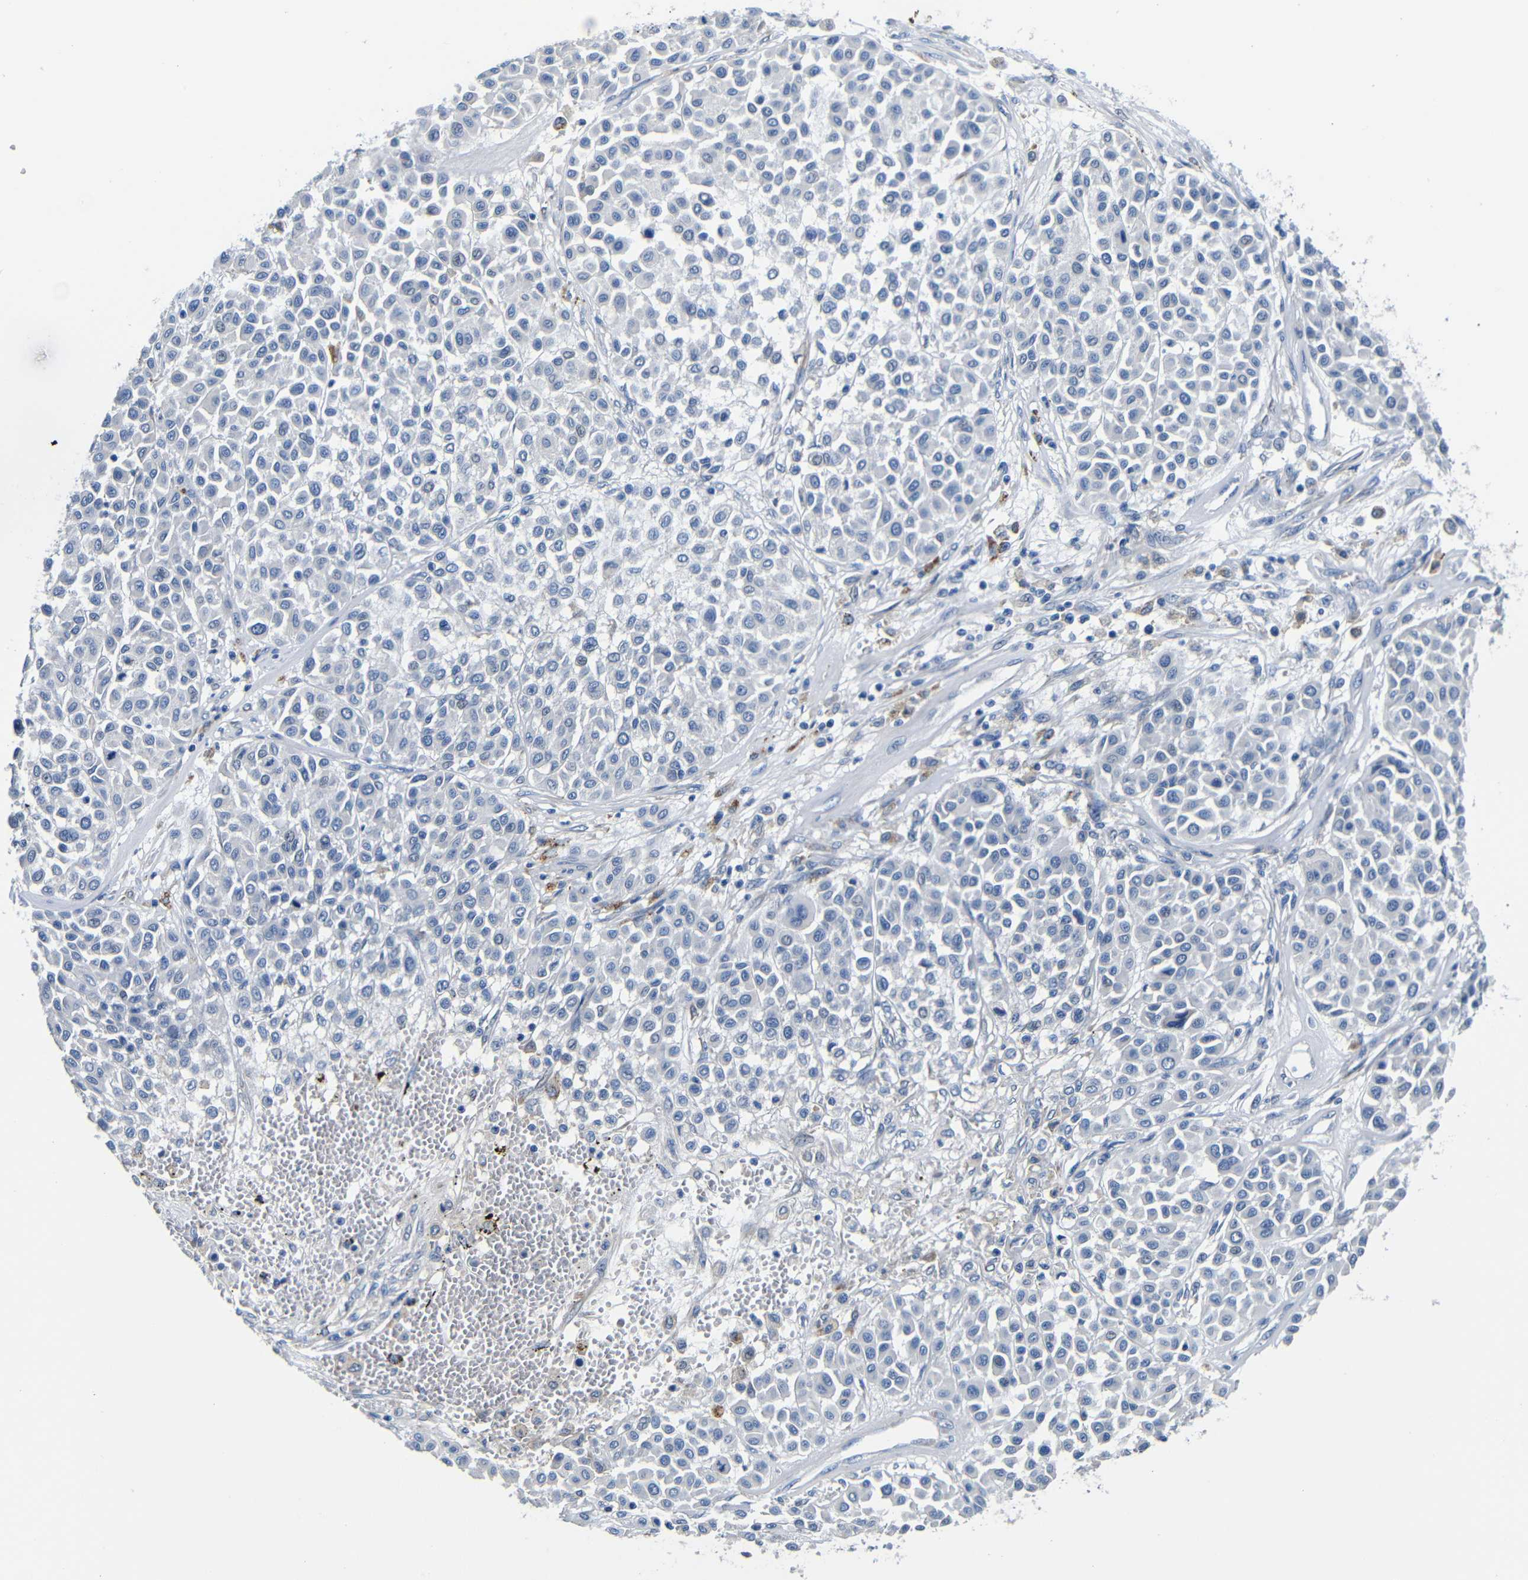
{"staining": {"intensity": "negative", "quantity": "none", "location": "none"}, "tissue": "melanoma", "cell_type": "Tumor cells", "image_type": "cancer", "snomed": [{"axis": "morphology", "description": "Malignant melanoma, Metastatic site"}, {"axis": "topography", "description": "Soft tissue"}], "caption": "This is an immunohistochemistry photomicrograph of melanoma. There is no staining in tumor cells.", "gene": "TNFAIP1", "patient": {"sex": "male", "age": 41}}